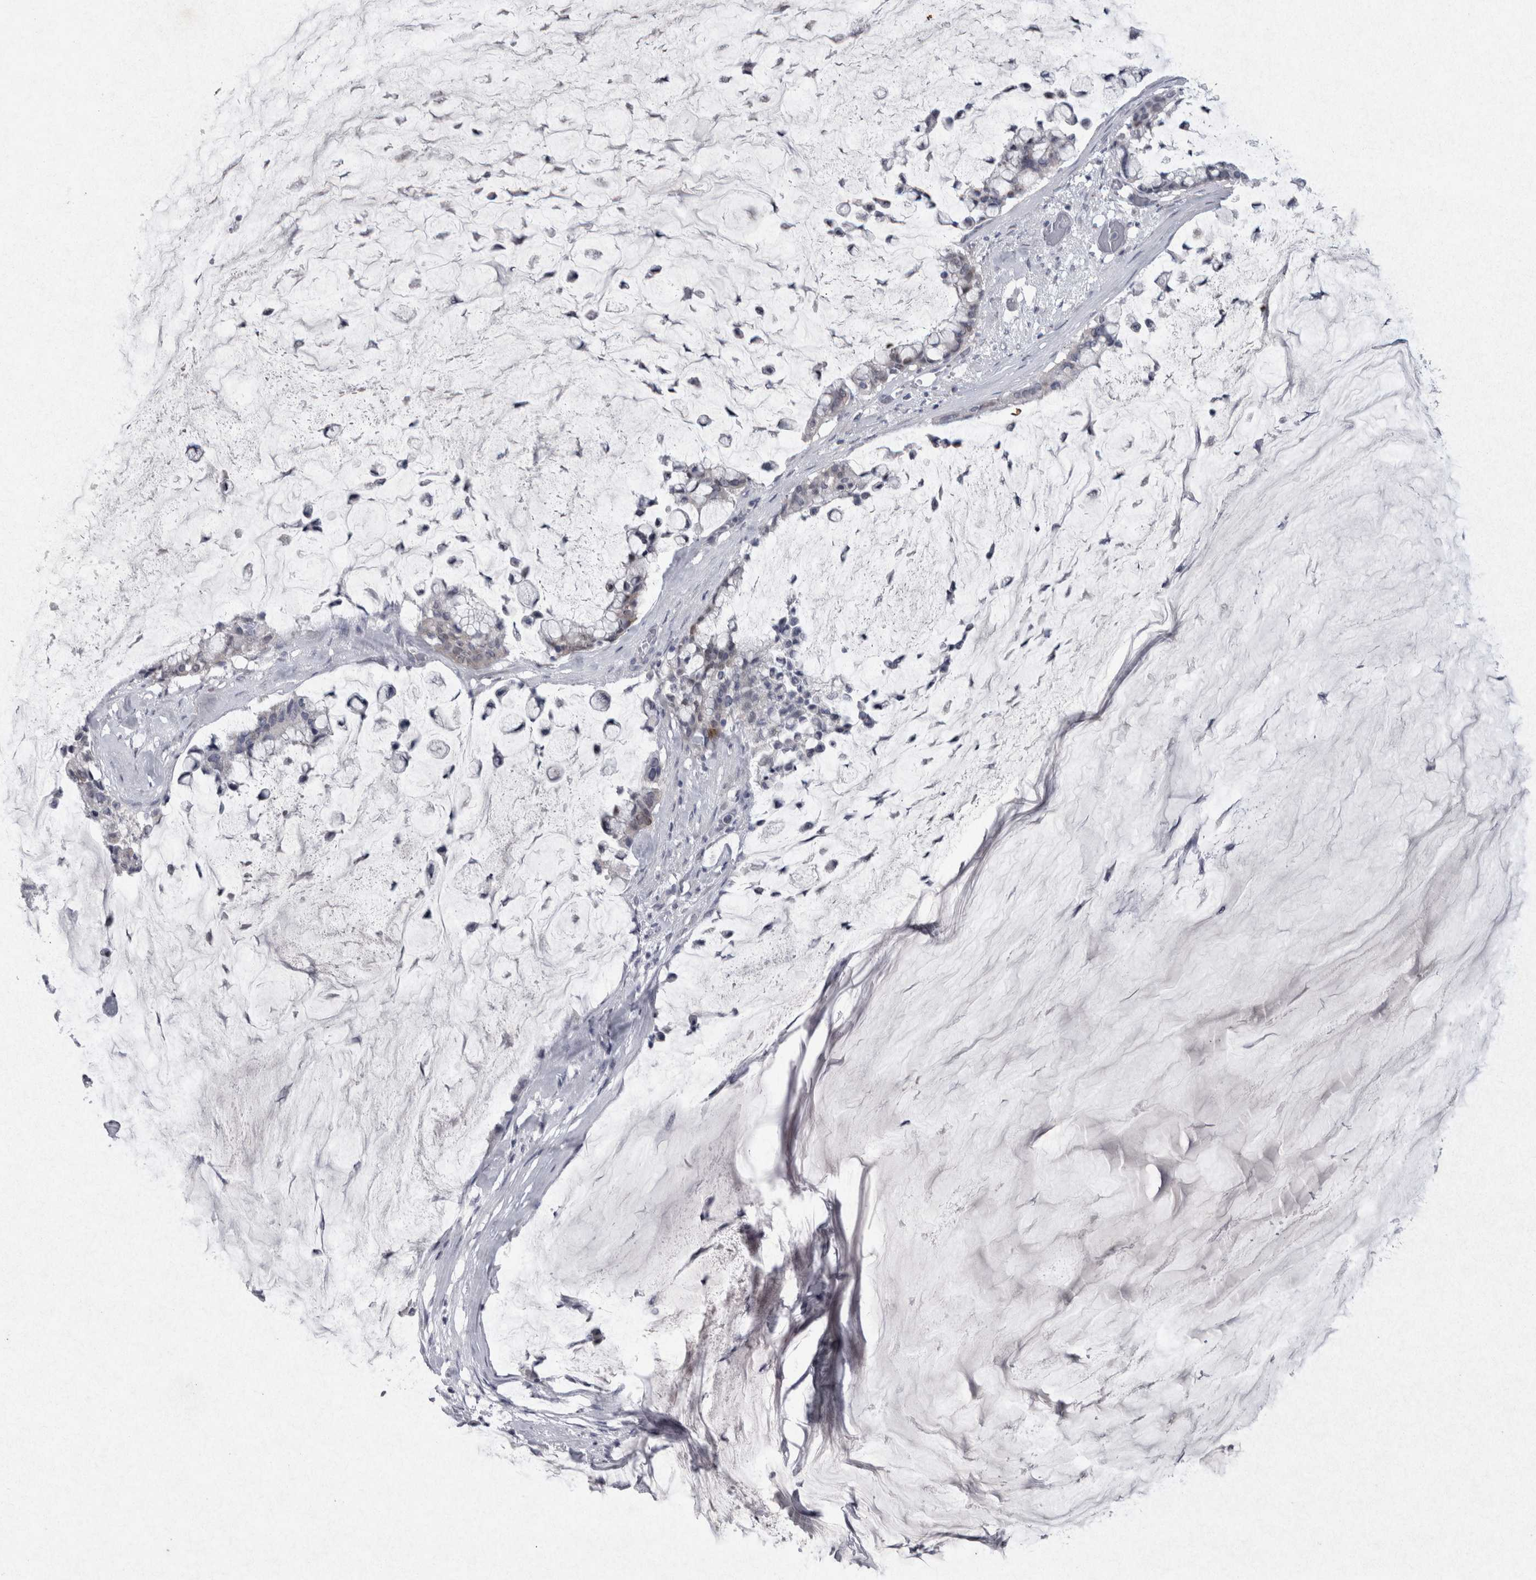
{"staining": {"intensity": "negative", "quantity": "none", "location": "none"}, "tissue": "pancreatic cancer", "cell_type": "Tumor cells", "image_type": "cancer", "snomed": [{"axis": "morphology", "description": "Adenocarcinoma, NOS"}, {"axis": "topography", "description": "Pancreas"}], "caption": "The micrograph reveals no staining of tumor cells in pancreatic cancer.", "gene": "PDX1", "patient": {"sex": "male", "age": 41}}